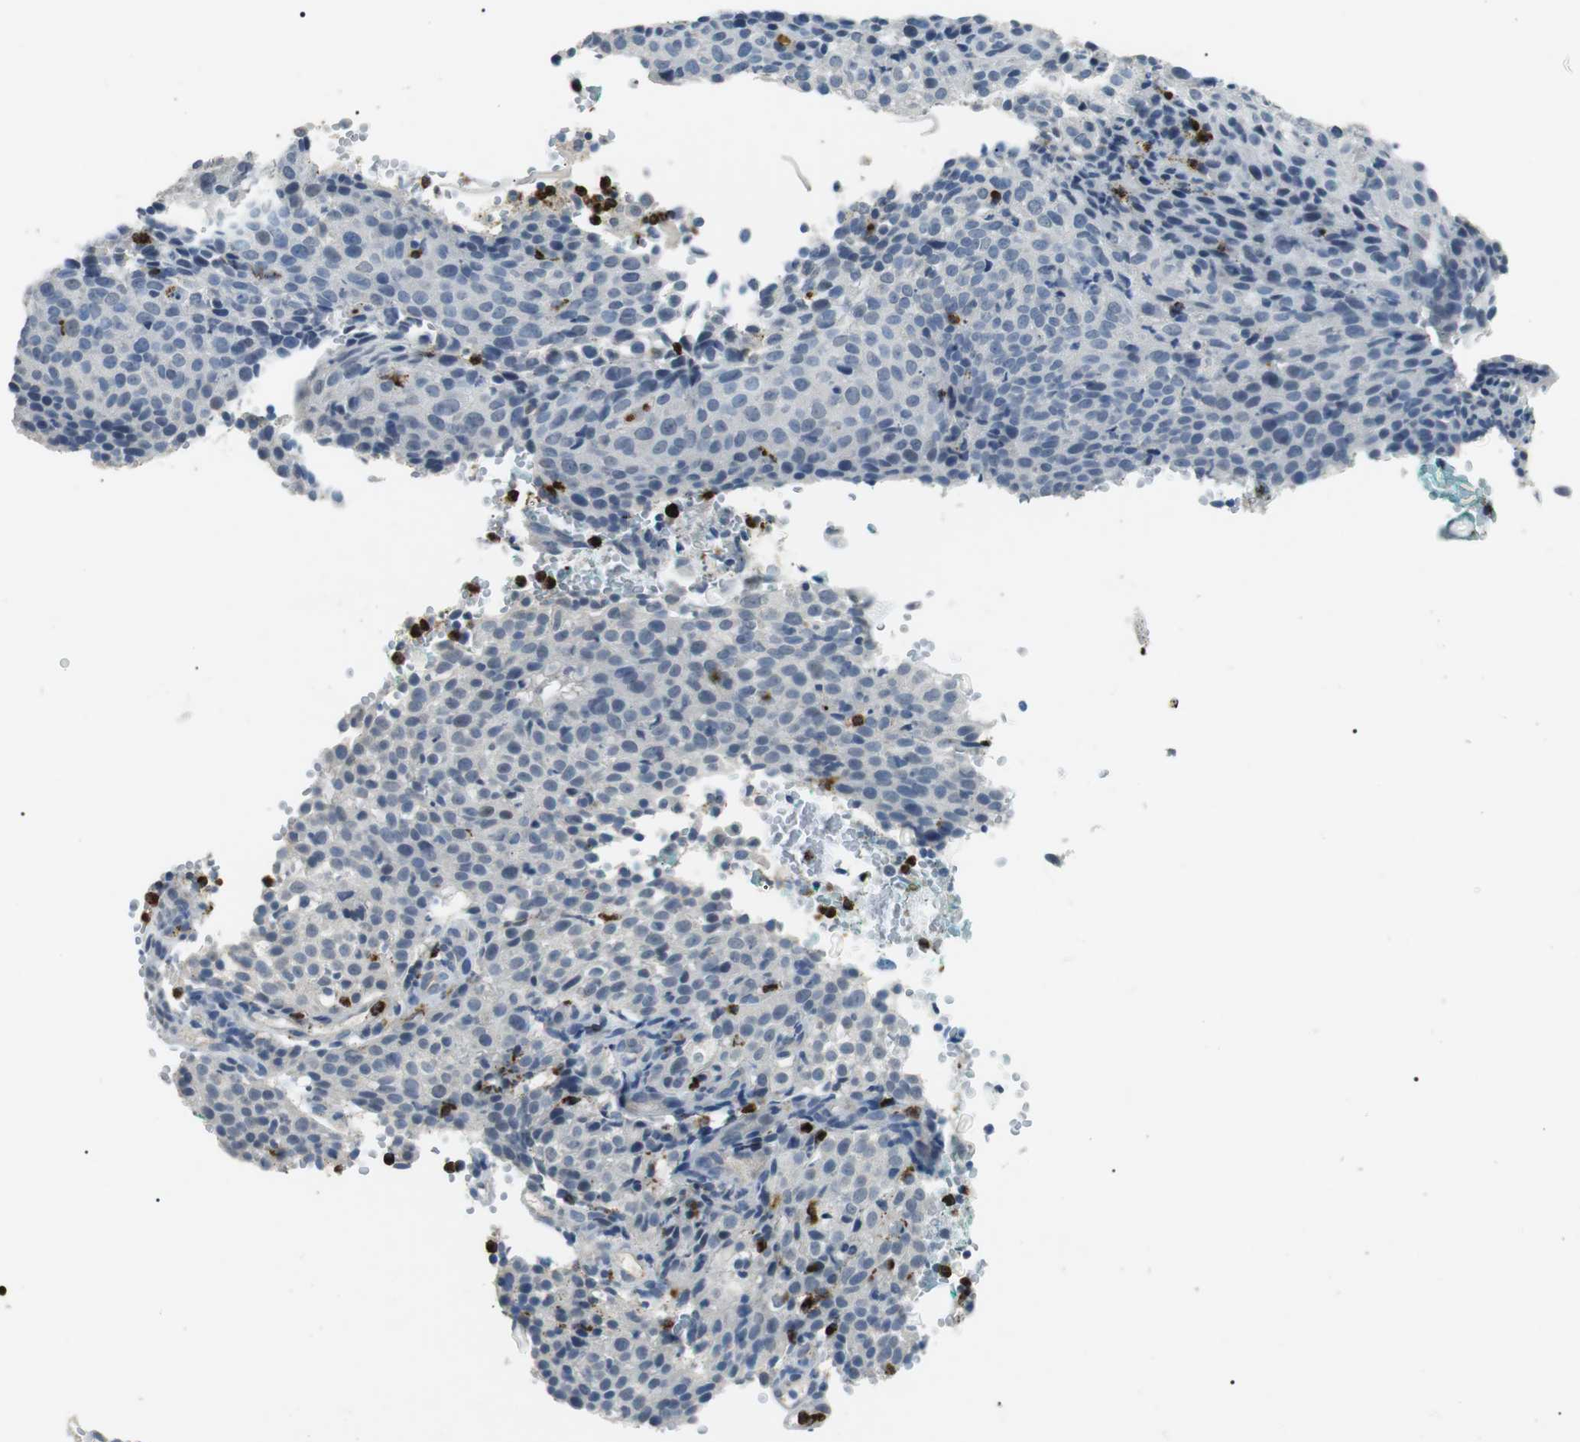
{"staining": {"intensity": "negative", "quantity": "none", "location": "none"}, "tissue": "cervical cancer", "cell_type": "Tumor cells", "image_type": "cancer", "snomed": [{"axis": "morphology", "description": "Squamous cell carcinoma, NOS"}, {"axis": "topography", "description": "Cervix"}], "caption": "The immunohistochemistry micrograph has no significant positivity in tumor cells of cervical cancer tissue.", "gene": "GZMM", "patient": {"sex": "female", "age": 38}}